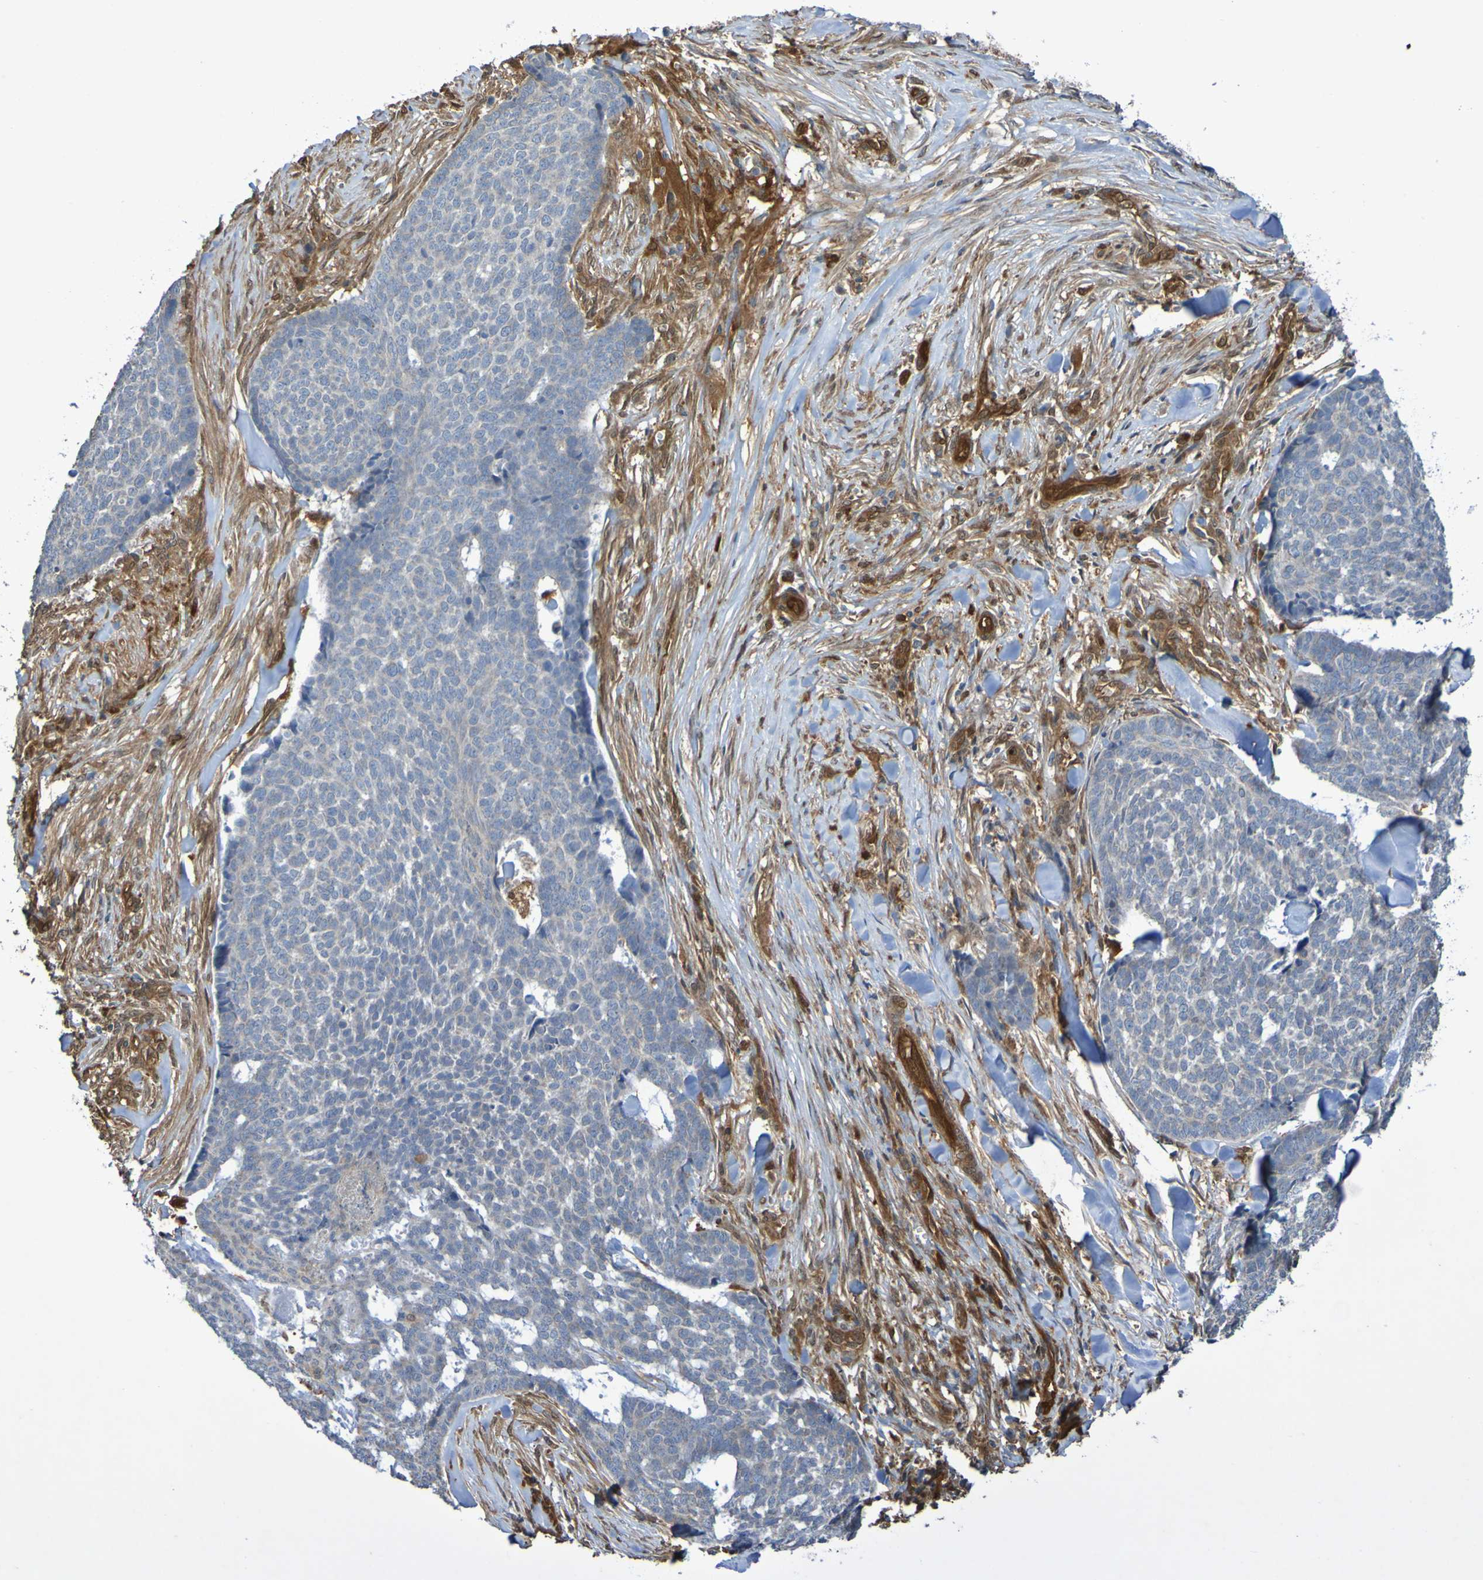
{"staining": {"intensity": "weak", "quantity": ">75%", "location": "cytoplasmic/membranous"}, "tissue": "skin cancer", "cell_type": "Tumor cells", "image_type": "cancer", "snomed": [{"axis": "morphology", "description": "Basal cell carcinoma"}, {"axis": "topography", "description": "Skin"}], "caption": "Brown immunohistochemical staining in human skin cancer (basal cell carcinoma) exhibits weak cytoplasmic/membranous staining in approximately >75% of tumor cells. (DAB IHC, brown staining for protein, blue staining for nuclei).", "gene": "SERPINB6", "patient": {"sex": "male", "age": 84}}